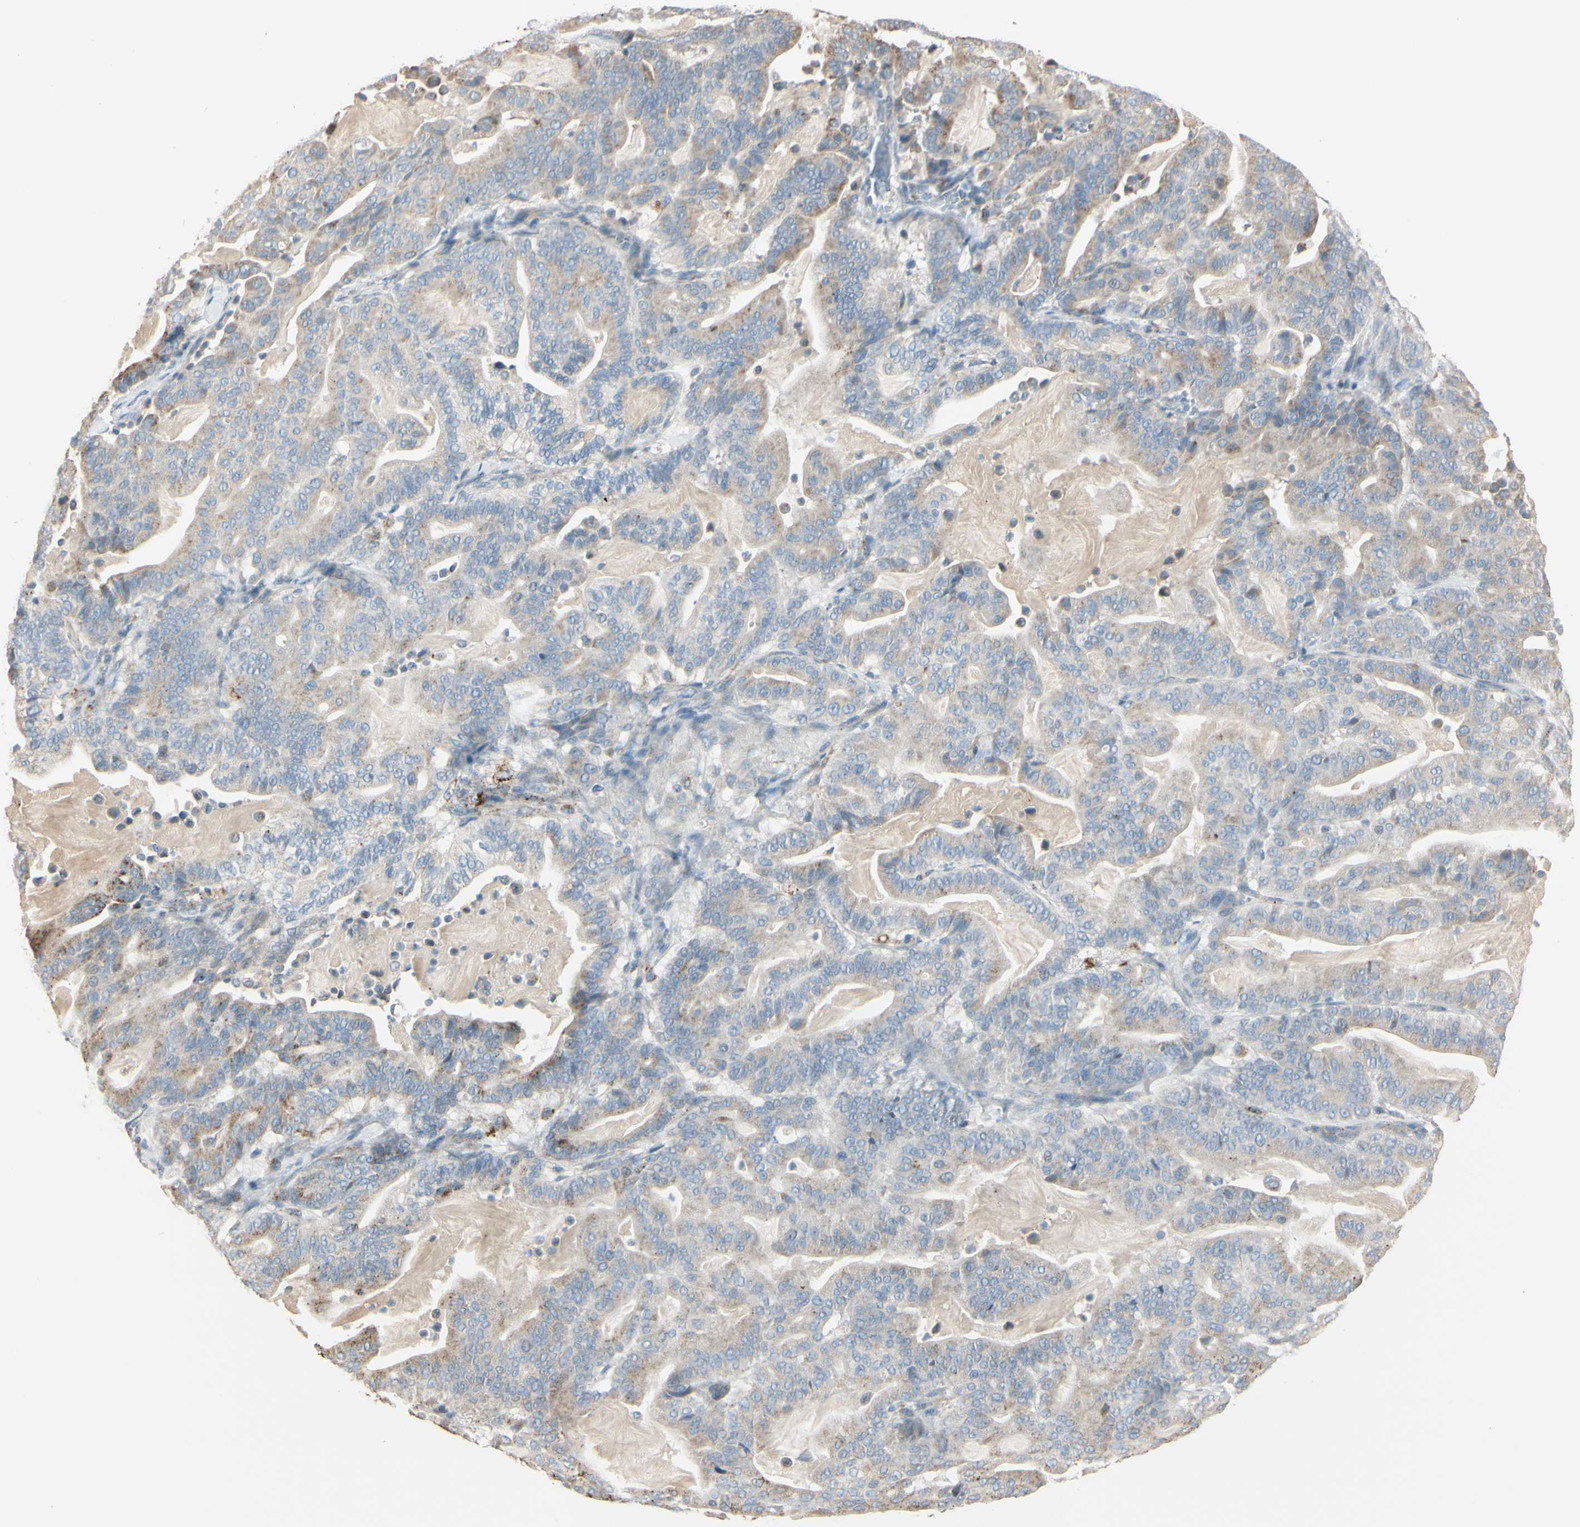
{"staining": {"intensity": "weak", "quantity": ">75%", "location": "cytoplasmic/membranous"}, "tissue": "pancreatic cancer", "cell_type": "Tumor cells", "image_type": "cancer", "snomed": [{"axis": "morphology", "description": "Adenocarcinoma, NOS"}, {"axis": "topography", "description": "Pancreas"}], "caption": "Brown immunohistochemical staining in human pancreatic cancer demonstrates weak cytoplasmic/membranous expression in about >75% of tumor cells.", "gene": "ANGPTL1", "patient": {"sex": "male", "age": 63}}